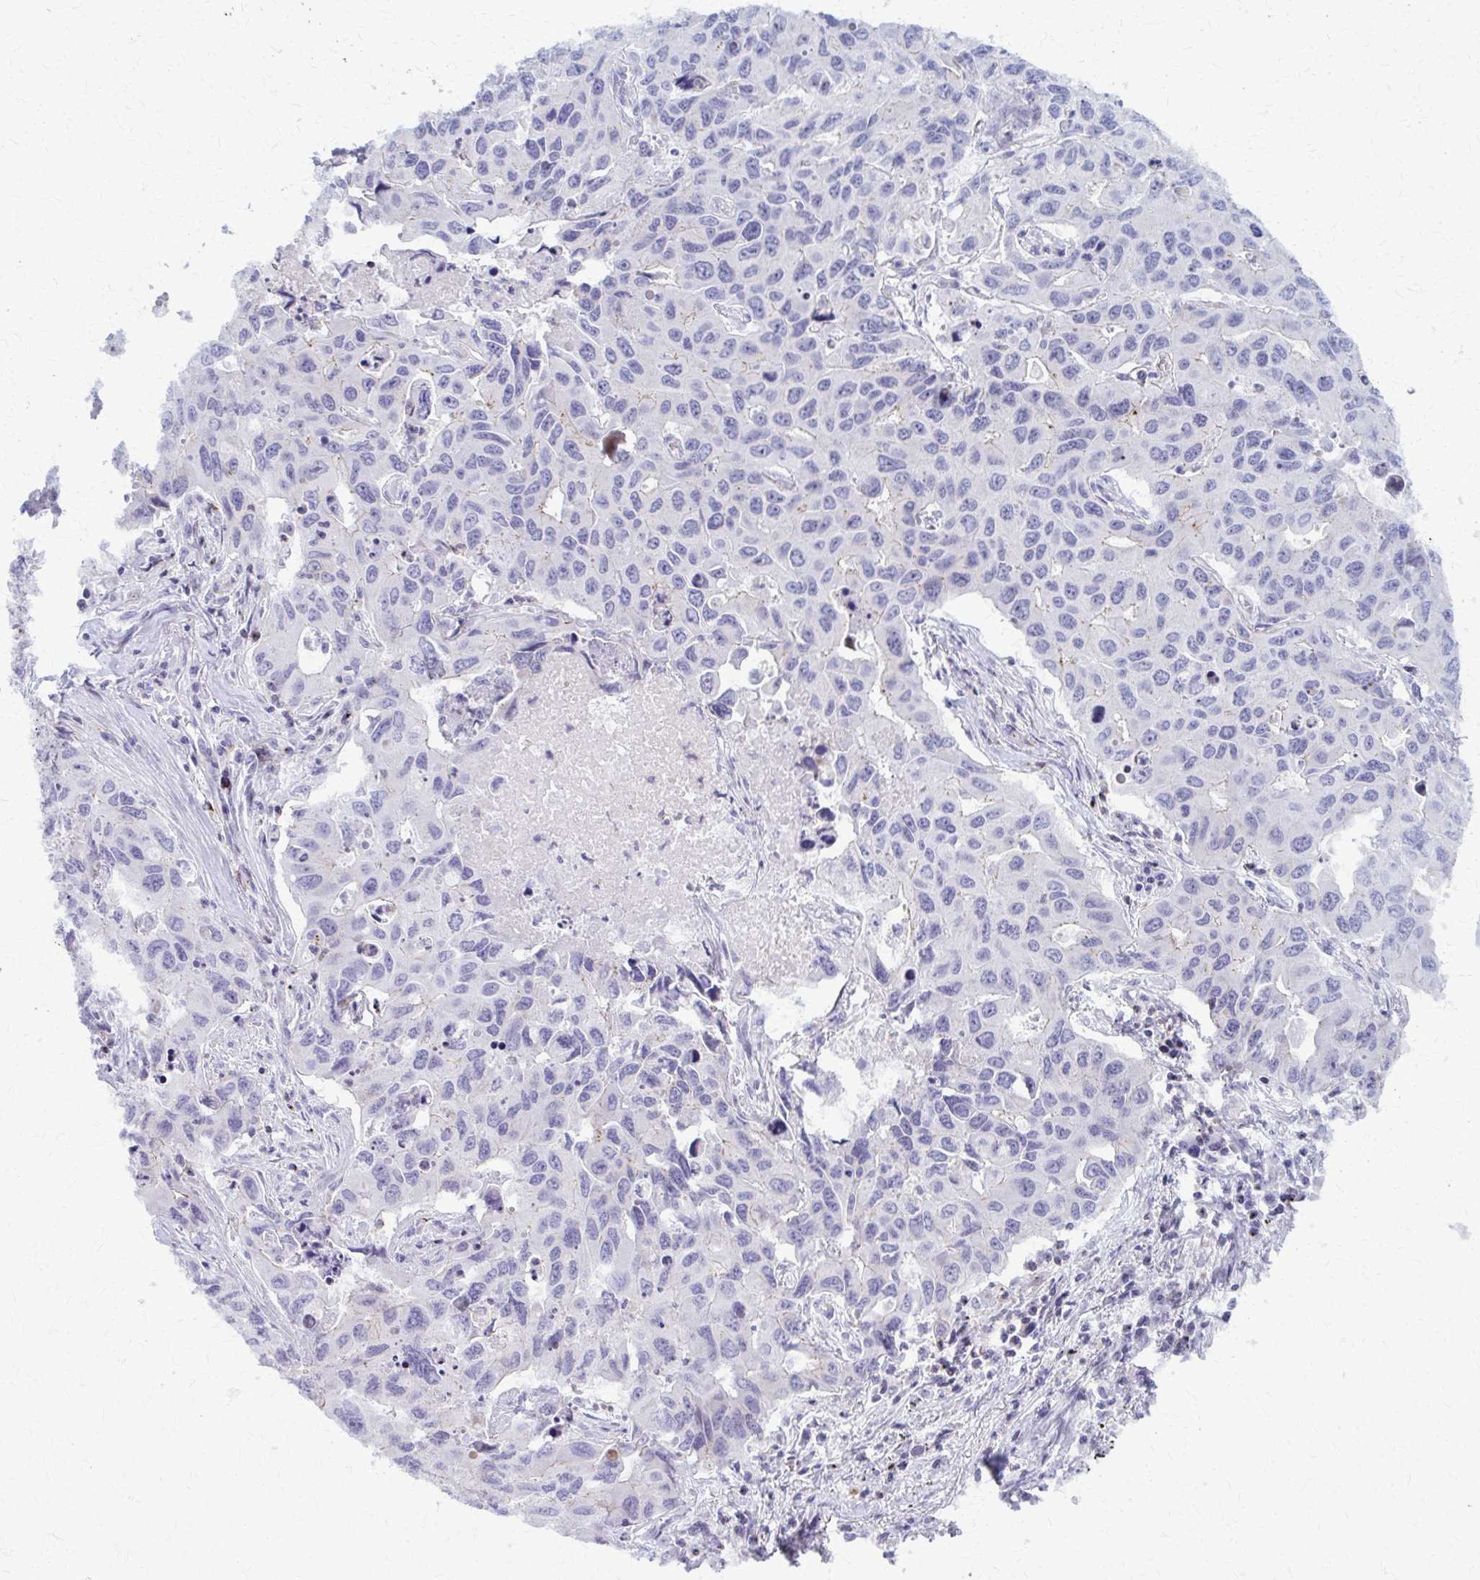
{"staining": {"intensity": "negative", "quantity": "none", "location": "none"}, "tissue": "lung cancer", "cell_type": "Tumor cells", "image_type": "cancer", "snomed": [{"axis": "morphology", "description": "Adenocarcinoma, NOS"}, {"axis": "topography", "description": "Lung"}], "caption": "This is an immunohistochemistry micrograph of lung cancer. There is no staining in tumor cells.", "gene": "PEDS1", "patient": {"sex": "male", "age": 64}}